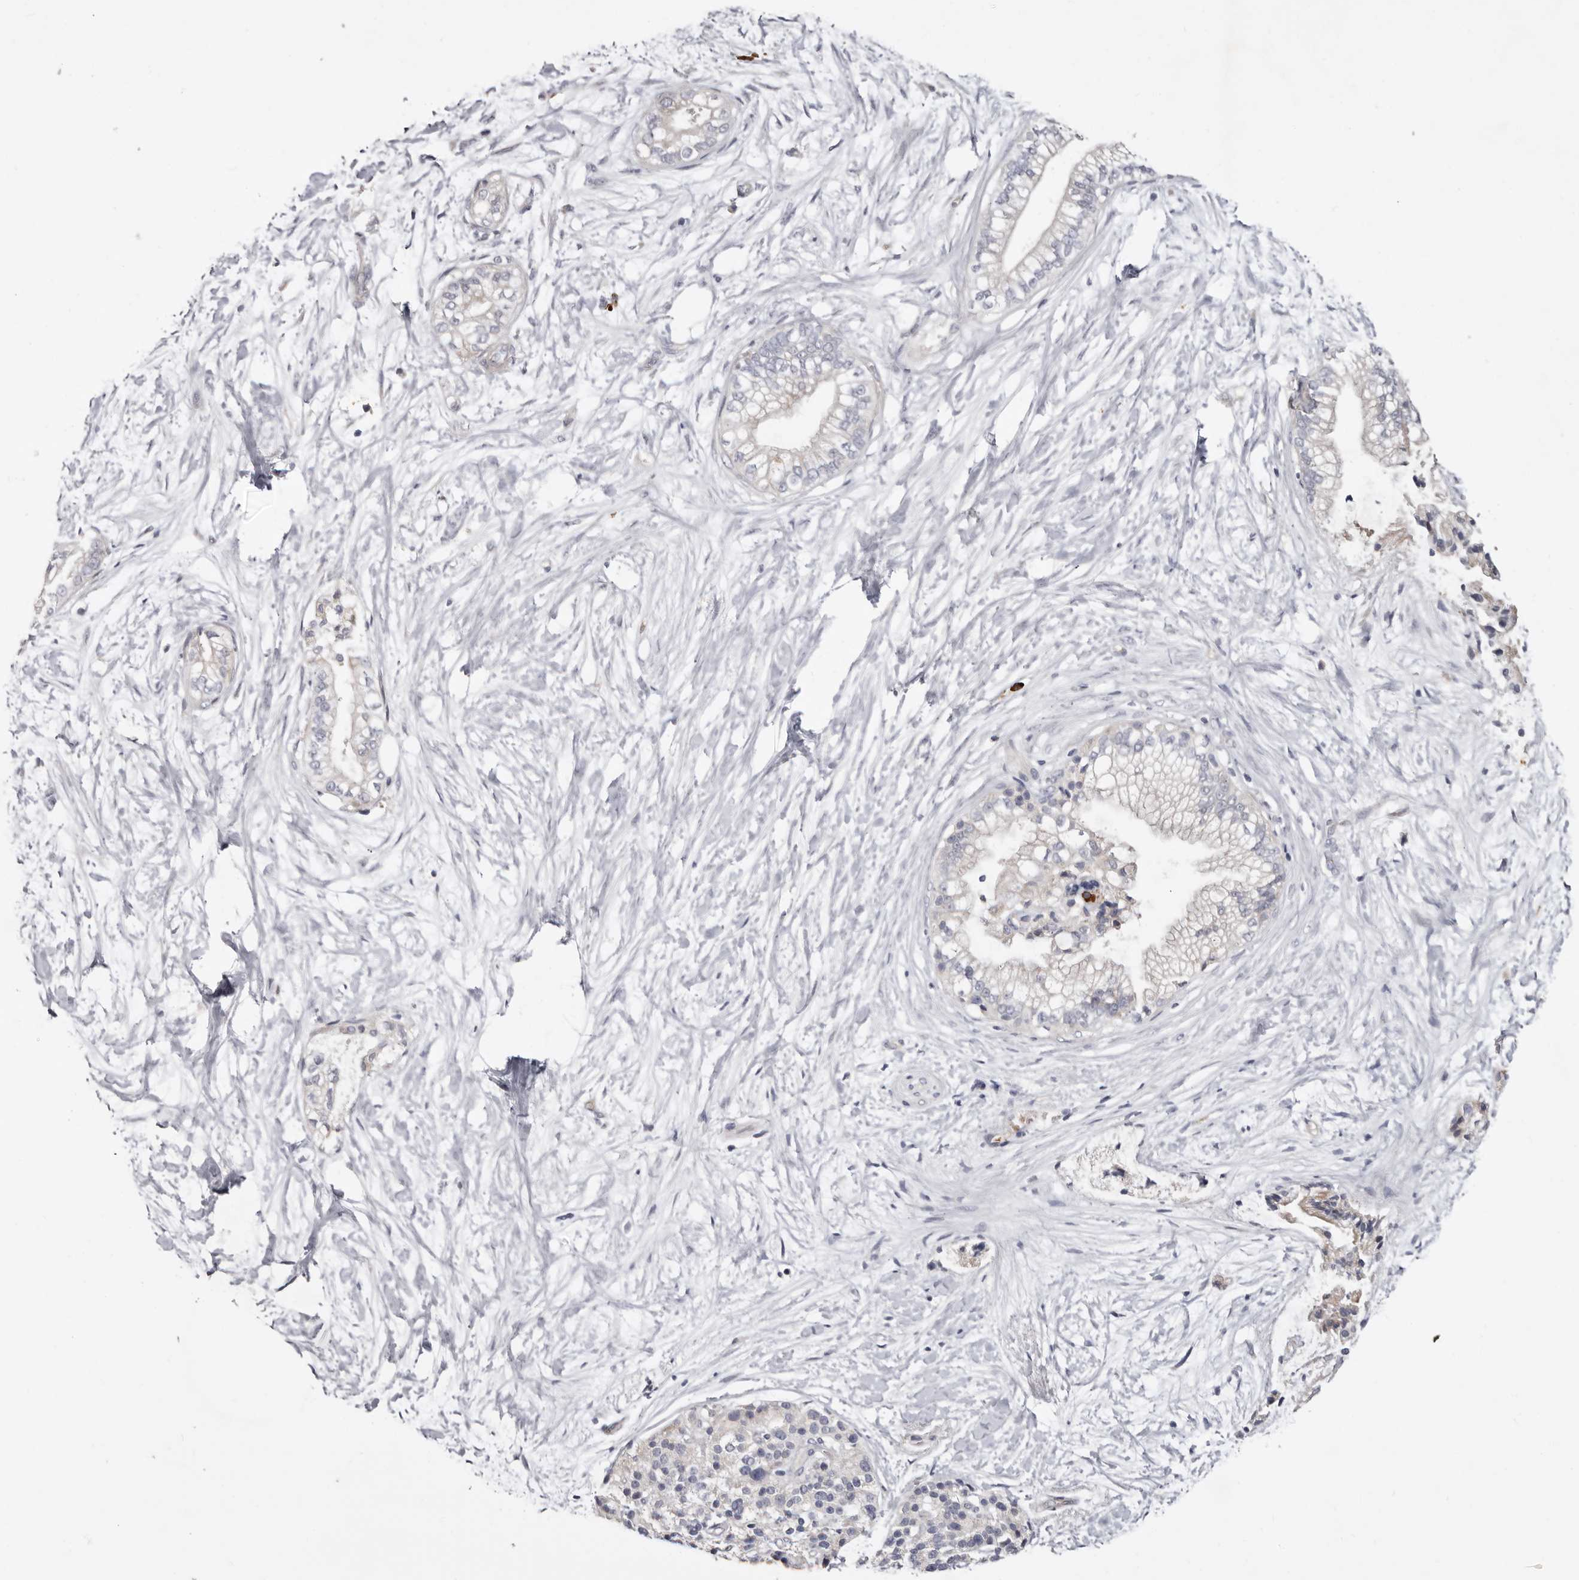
{"staining": {"intensity": "negative", "quantity": "none", "location": "none"}, "tissue": "pancreatic cancer", "cell_type": "Tumor cells", "image_type": "cancer", "snomed": [{"axis": "morphology", "description": "Adenocarcinoma, NOS"}, {"axis": "topography", "description": "Pancreas"}], "caption": "Pancreatic cancer was stained to show a protein in brown. There is no significant expression in tumor cells. The staining was performed using DAB (3,3'-diaminobenzidine) to visualize the protein expression in brown, while the nuclei were stained in blue with hematoxylin (Magnification: 20x).", "gene": "SPTA1", "patient": {"sex": "male", "age": 68}}